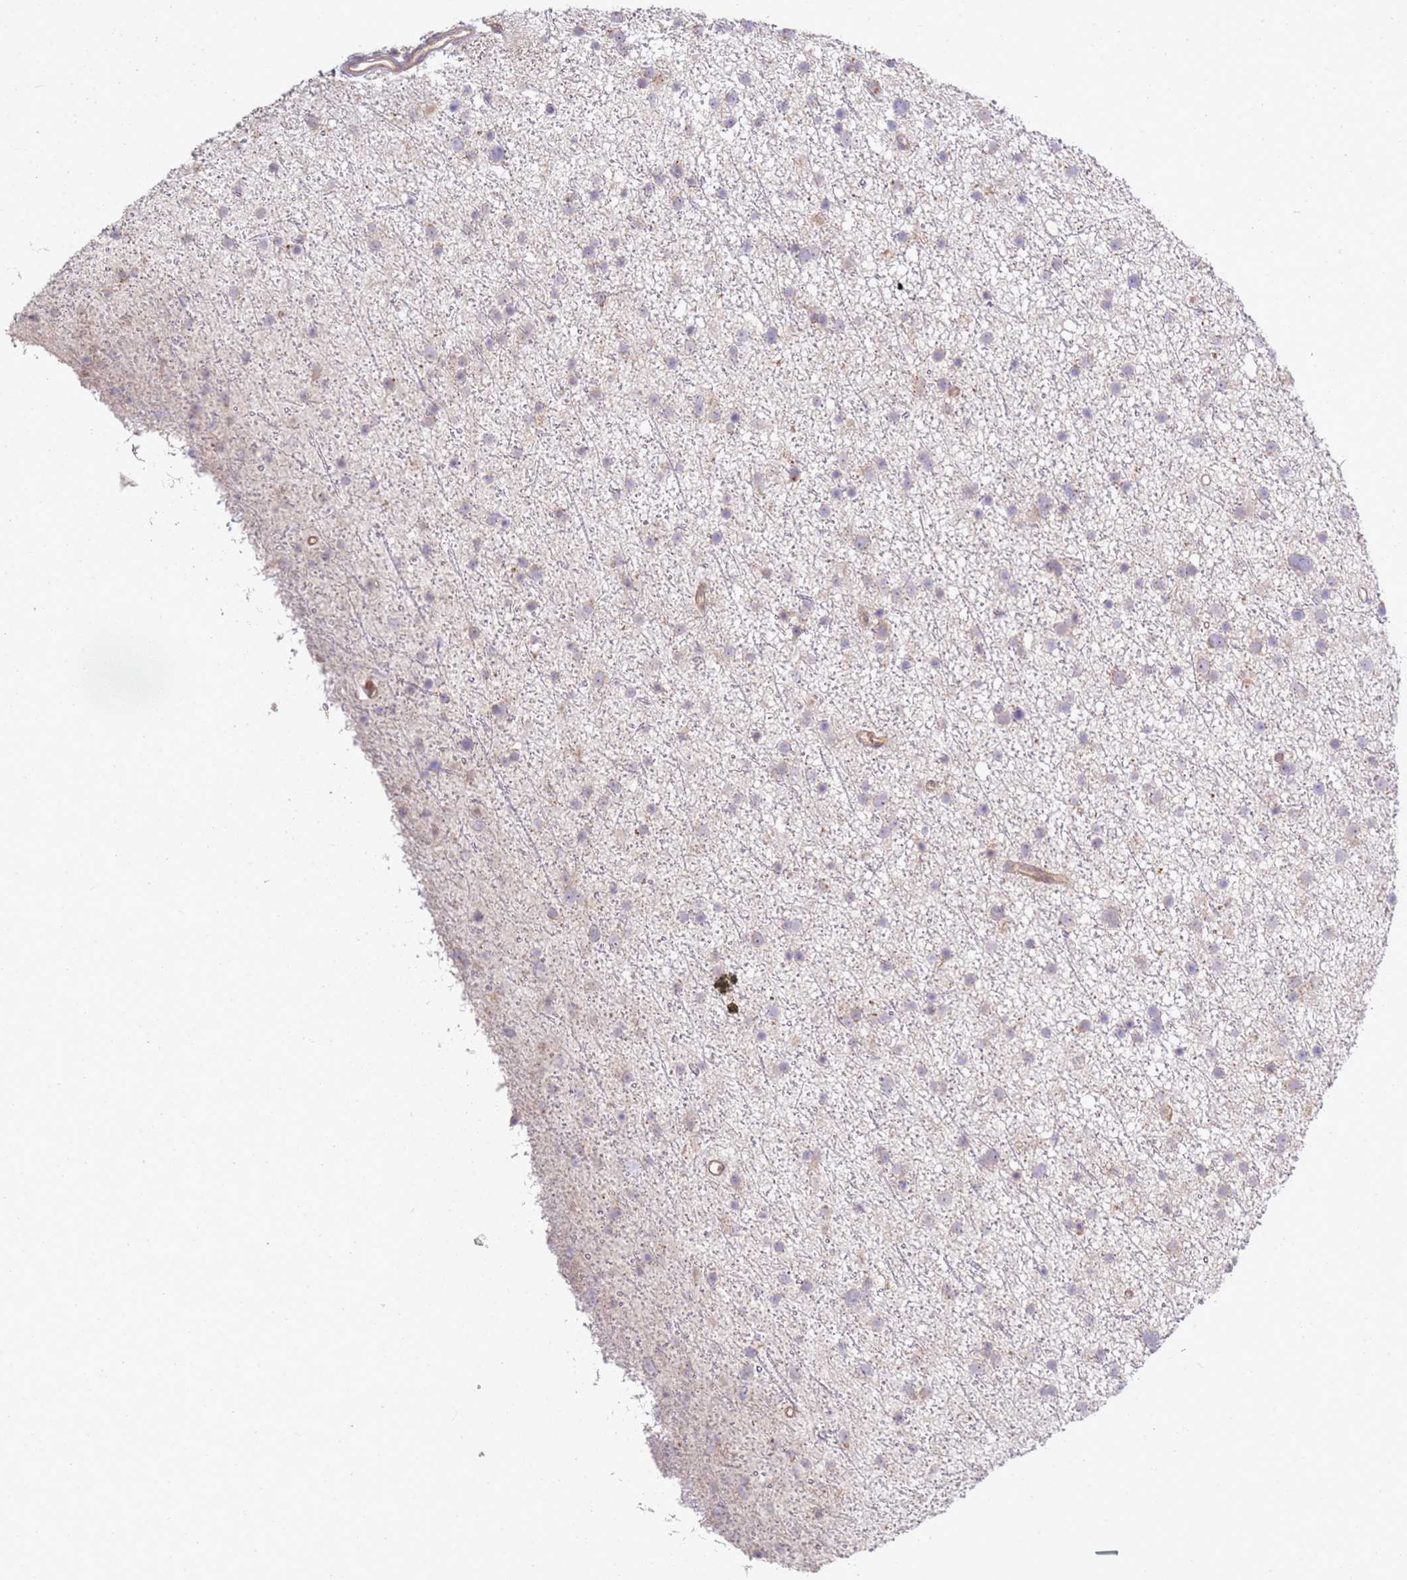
{"staining": {"intensity": "negative", "quantity": "none", "location": "none"}, "tissue": "glioma", "cell_type": "Tumor cells", "image_type": "cancer", "snomed": [{"axis": "morphology", "description": "Glioma, malignant, Low grade"}, {"axis": "topography", "description": "Cerebral cortex"}], "caption": "DAB (3,3'-diaminobenzidine) immunohistochemical staining of human glioma shows no significant expression in tumor cells.", "gene": "GRAP", "patient": {"sex": "female", "age": 39}}